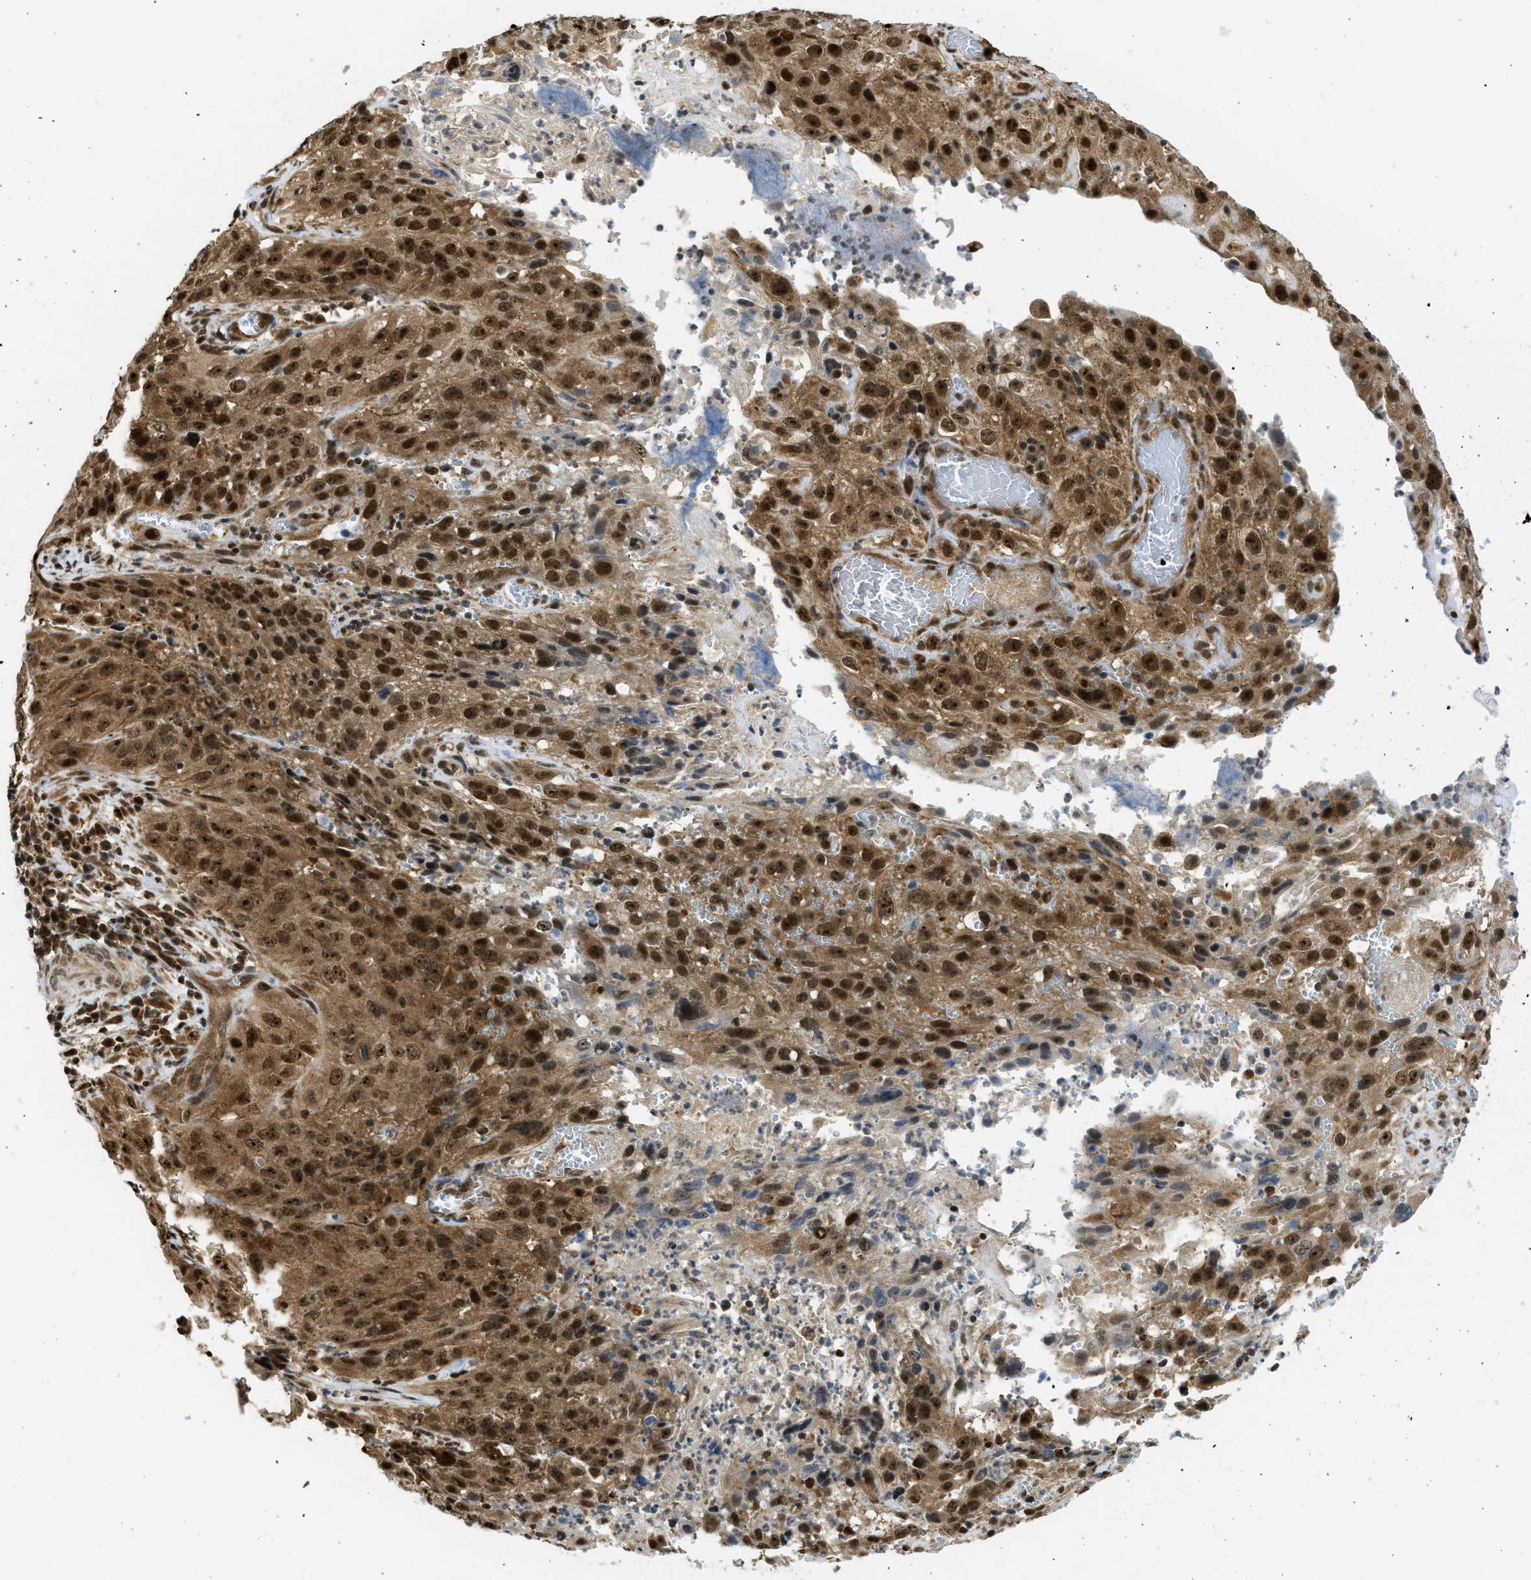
{"staining": {"intensity": "strong", "quantity": ">75%", "location": "cytoplasmic/membranous,nuclear"}, "tissue": "cervical cancer", "cell_type": "Tumor cells", "image_type": "cancer", "snomed": [{"axis": "morphology", "description": "Squamous cell carcinoma, NOS"}, {"axis": "topography", "description": "Cervix"}], "caption": "IHC (DAB (3,3'-diaminobenzidine)) staining of human cervical cancer exhibits strong cytoplasmic/membranous and nuclear protein staining in approximately >75% of tumor cells.", "gene": "TACC1", "patient": {"sex": "female", "age": 32}}